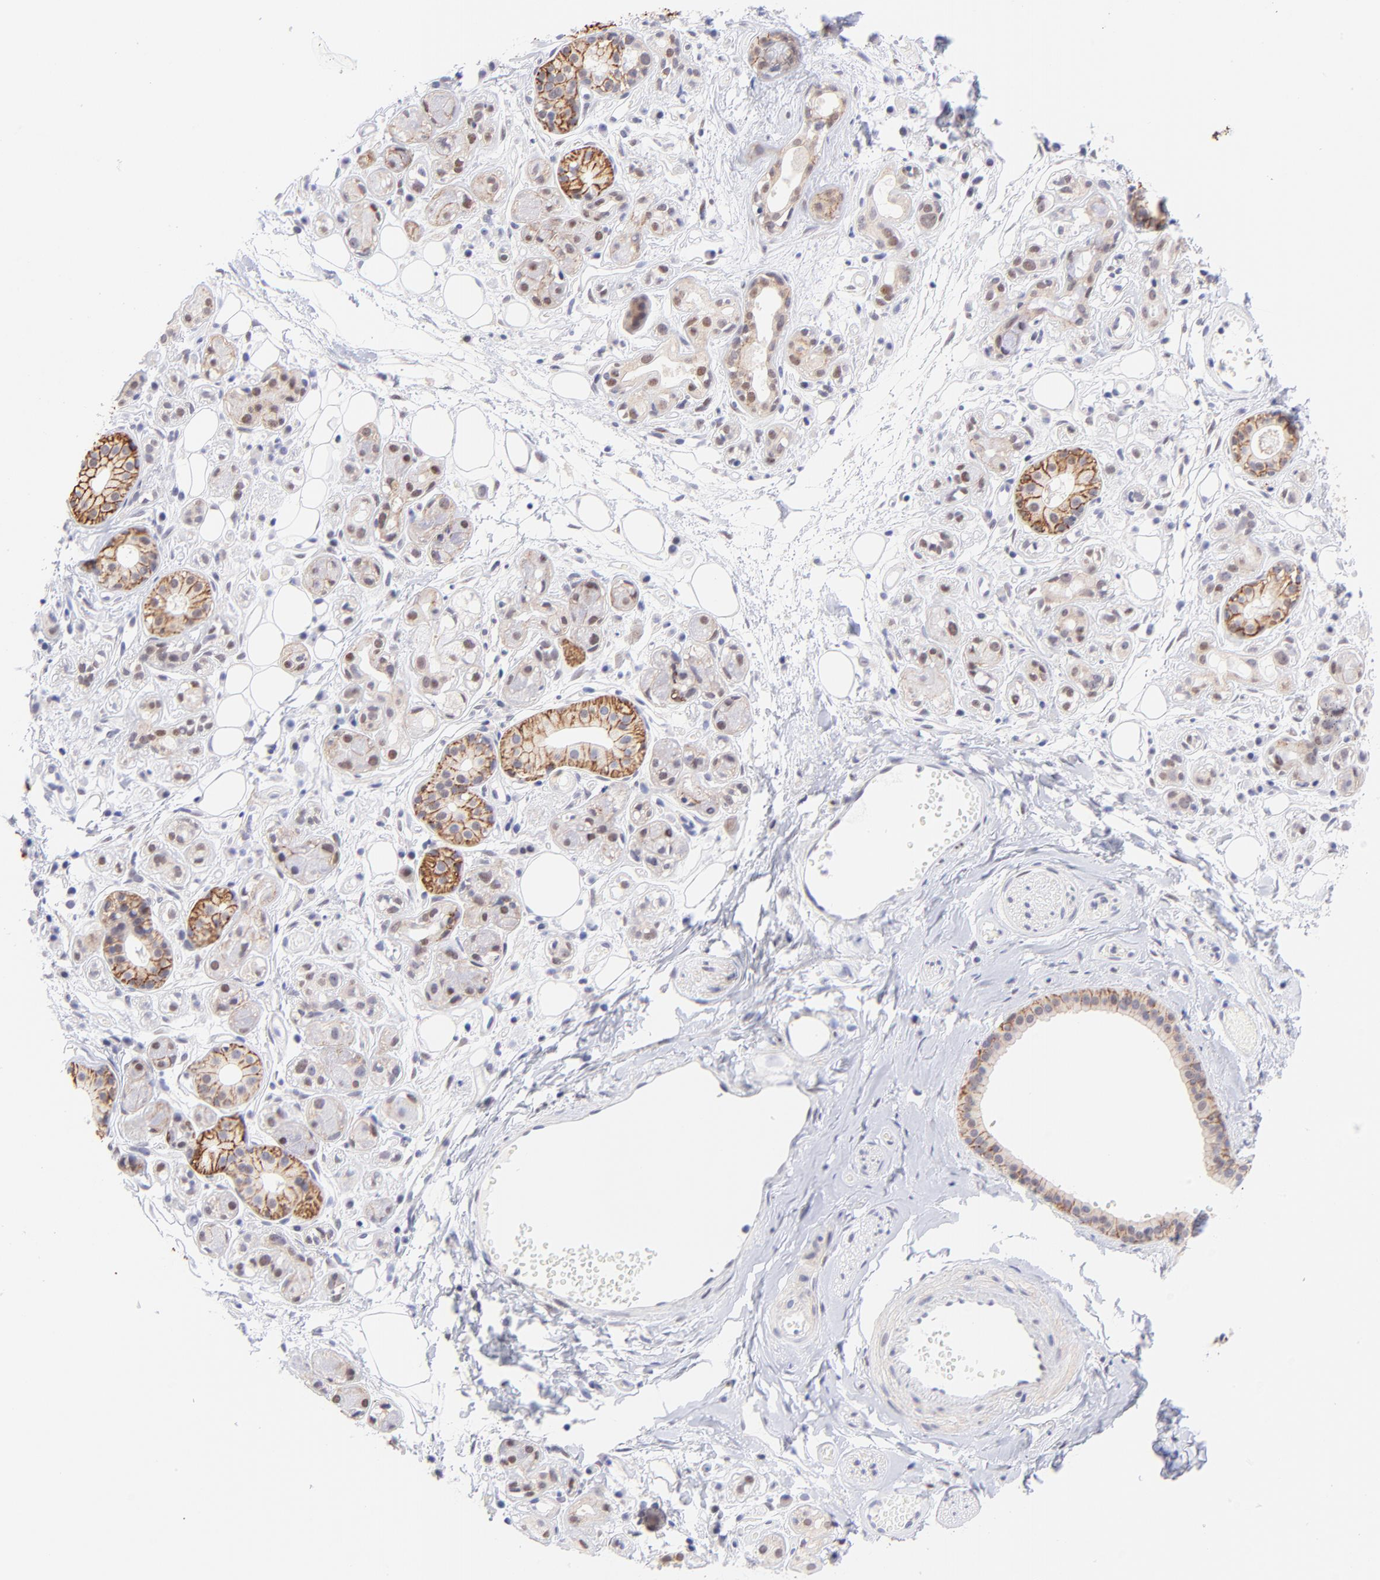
{"staining": {"intensity": "strong", "quantity": "<25%", "location": "cytoplasmic/membranous"}, "tissue": "salivary gland", "cell_type": "Glandular cells", "image_type": "normal", "snomed": [{"axis": "morphology", "description": "Normal tissue, NOS"}, {"axis": "topography", "description": "Salivary gland"}], "caption": "Protein expression analysis of normal salivary gland exhibits strong cytoplasmic/membranous expression in approximately <25% of glandular cells.", "gene": "PBDC1", "patient": {"sex": "male", "age": 54}}